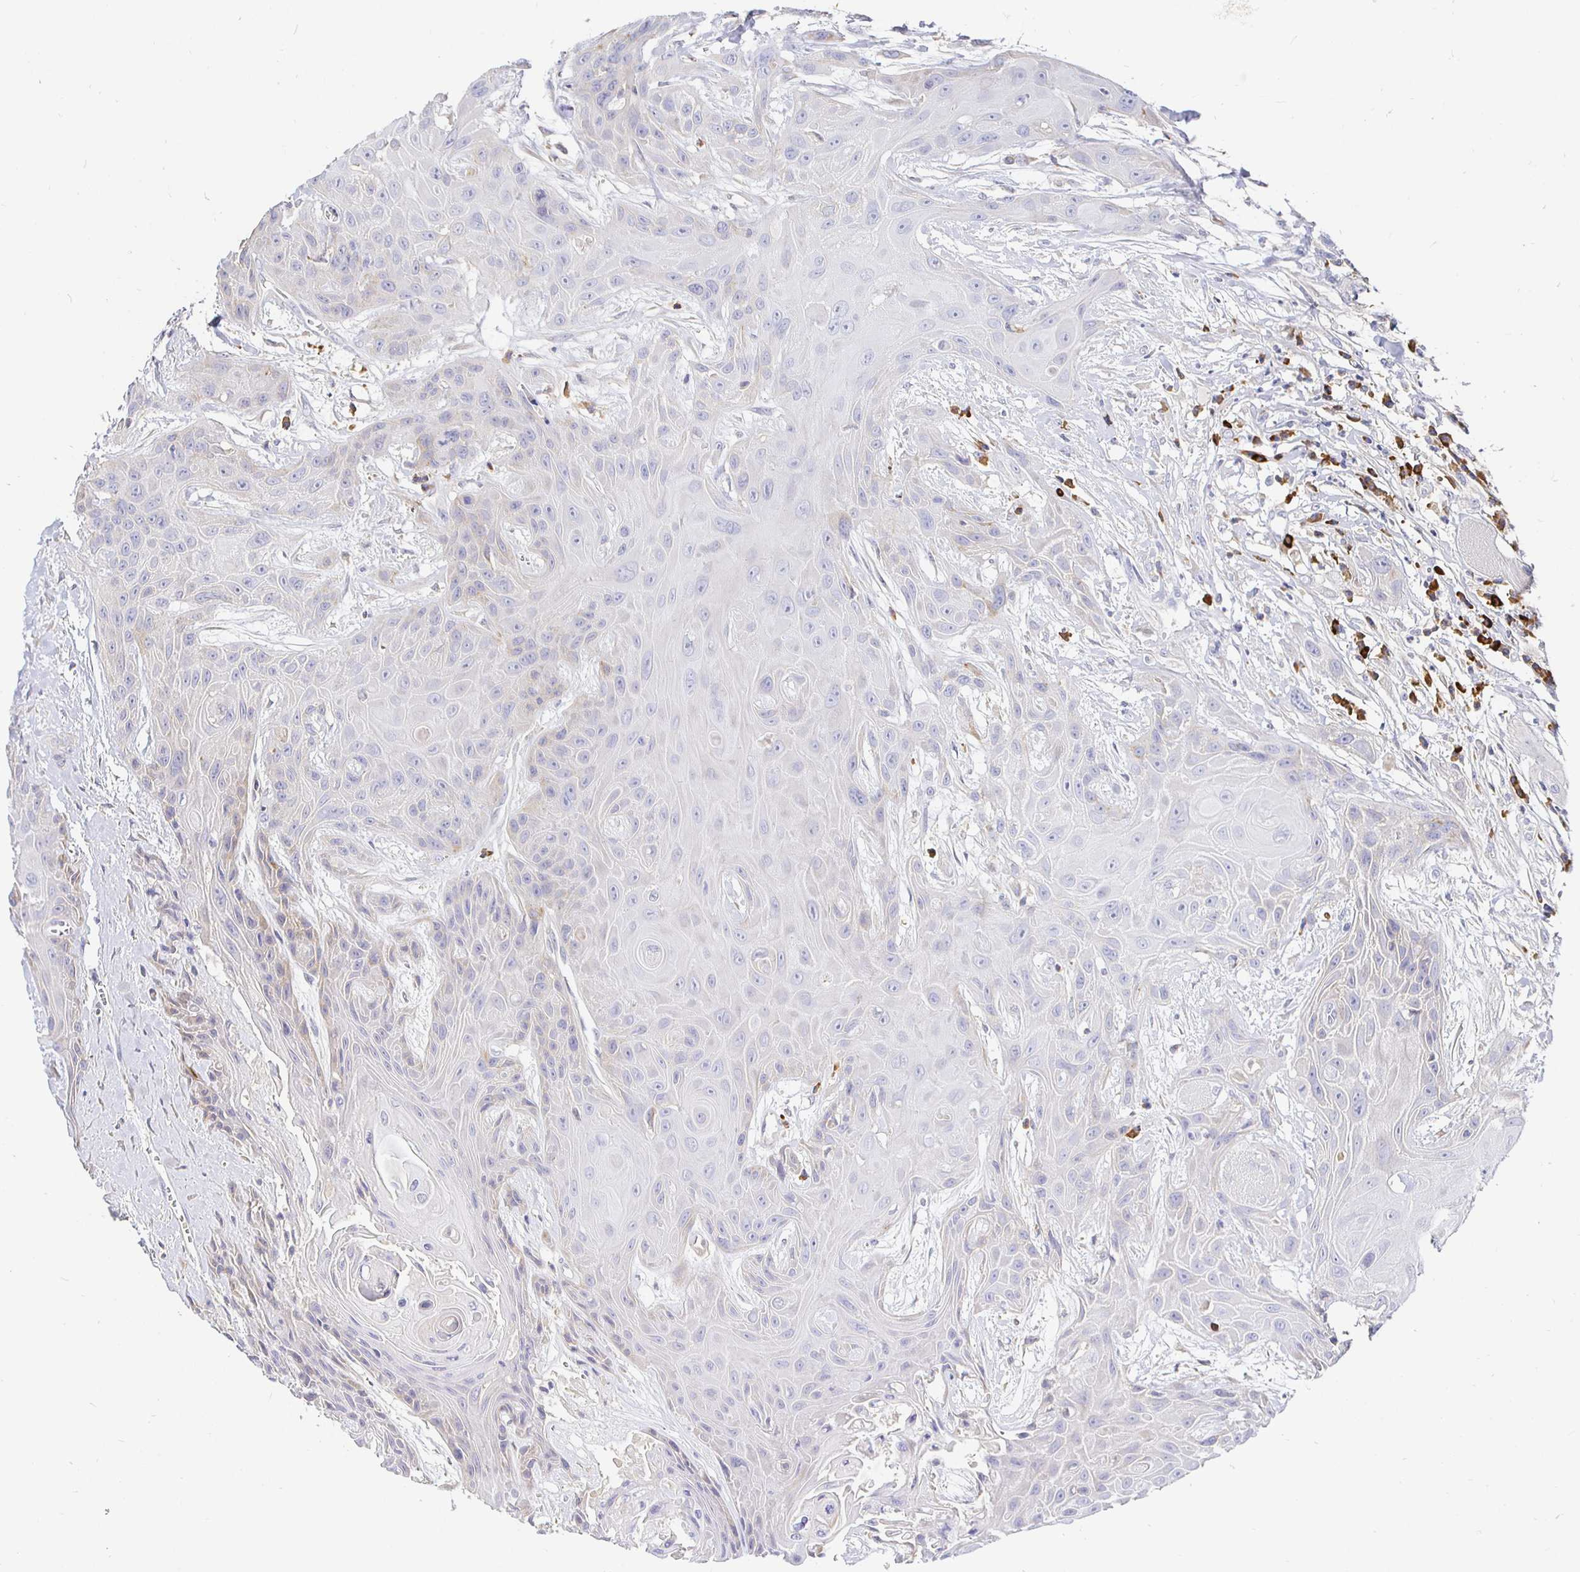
{"staining": {"intensity": "negative", "quantity": "none", "location": "none"}, "tissue": "head and neck cancer", "cell_type": "Tumor cells", "image_type": "cancer", "snomed": [{"axis": "morphology", "description": "Squamous cell carcinoma, NOS"}, {"axis": "topography", "description": "Head-Neck"}], "caption": "Protein analysis of head and neck squamous cell carcinoma shows no significant positivity in tumor cells.", "gene": "CXCR3", "patient": {"sex": "female", "age": 73}}